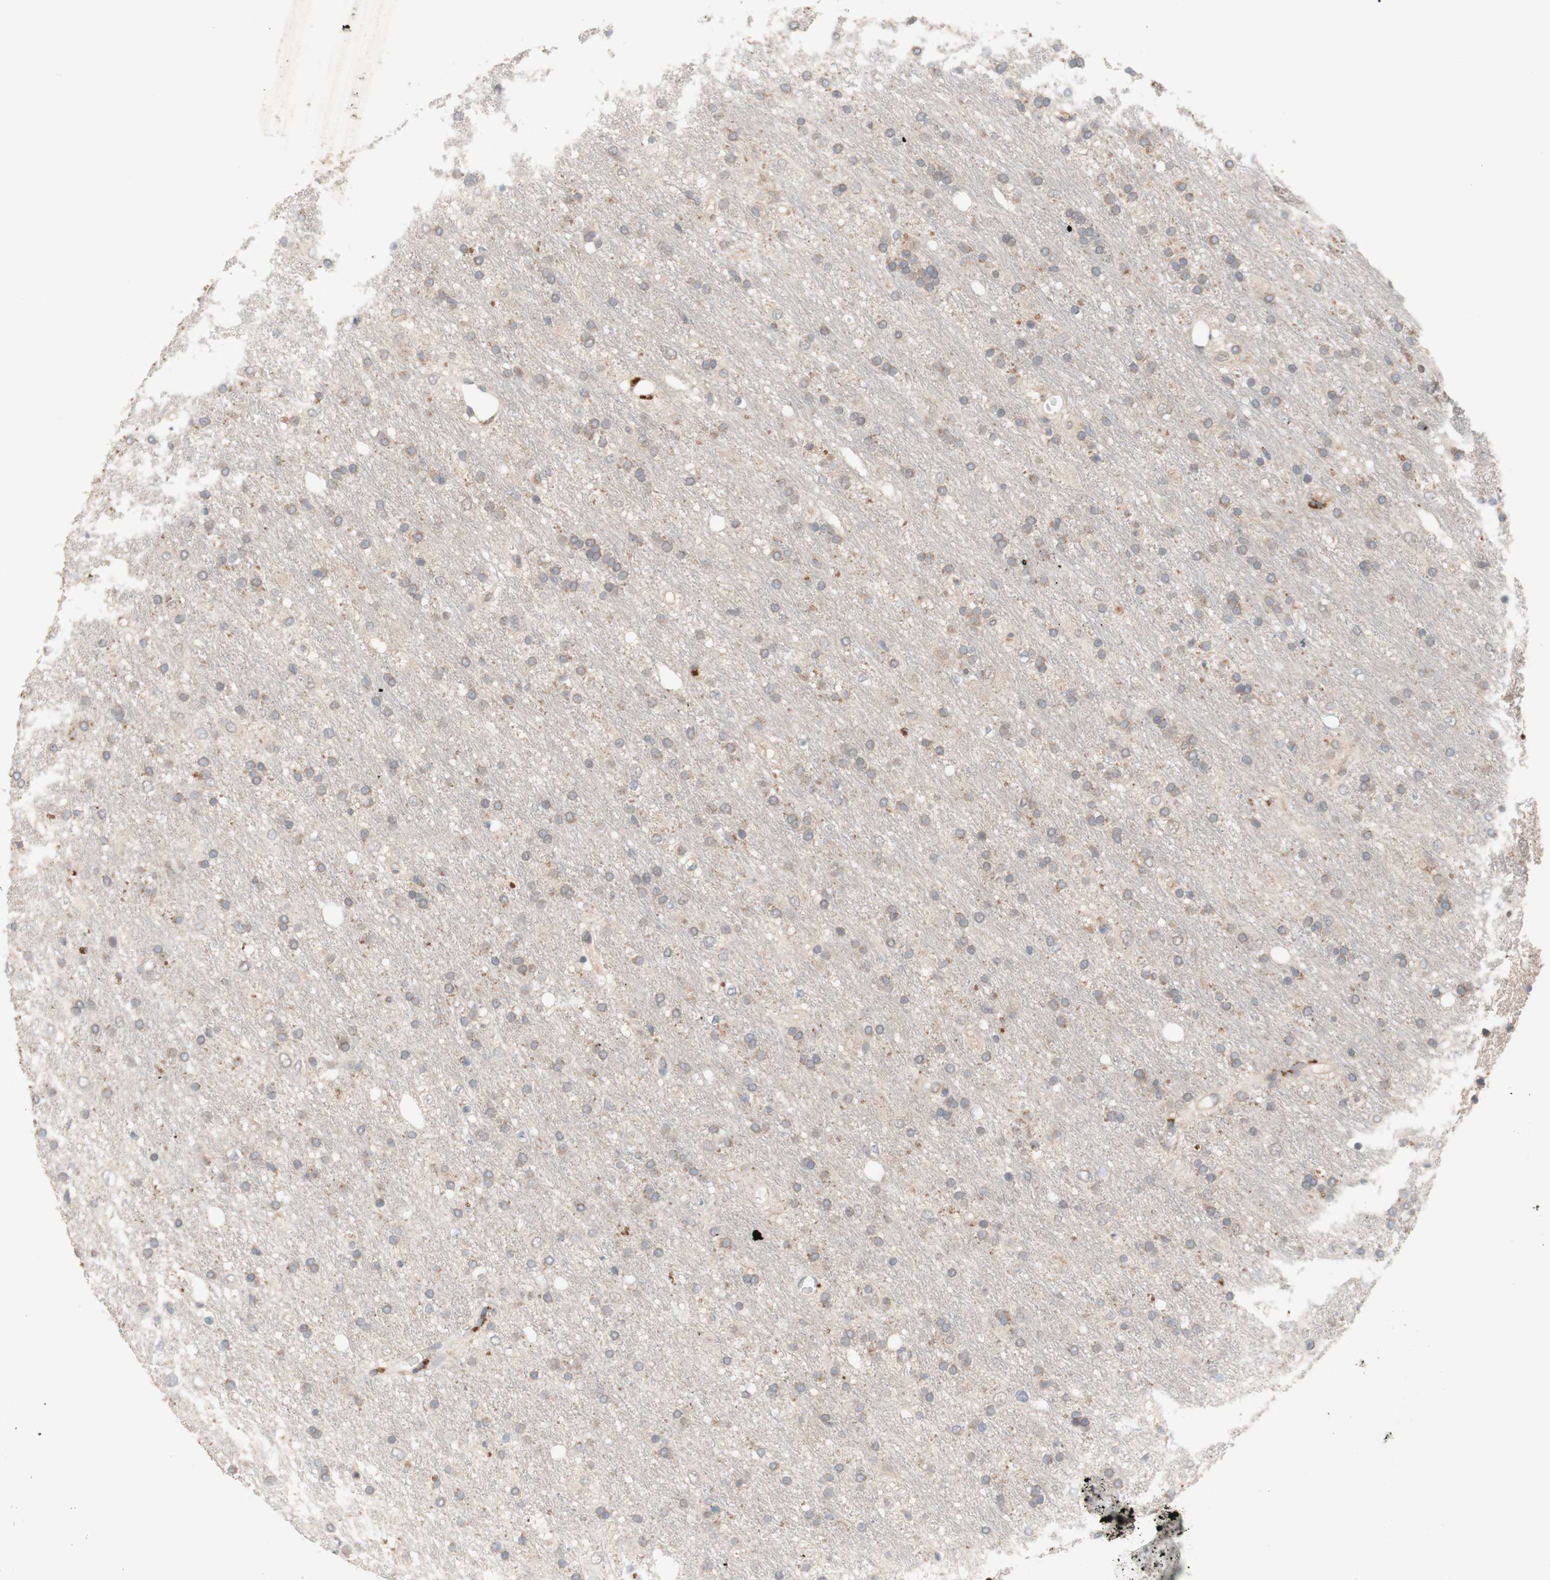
{"staining": {"intensity": "weak", "quantity": "25%-75%", "location": "cytoplasmic/membranous"}, "tissue": "glioma", "cell_type": "Tumor cells", "image_type": "cancer", "snomed": [{"axis": "morphology", "description": "Glioma, malignant, Low grade"}, {"axis": "topography", "description": "Brain"}], "caption": "Glioma tissue displays weak cytoplasmic/membranous staining in about 25%-75% of tumor cells", "gene": "PEX2", "patient": {"sex": "male", "age": 77}}